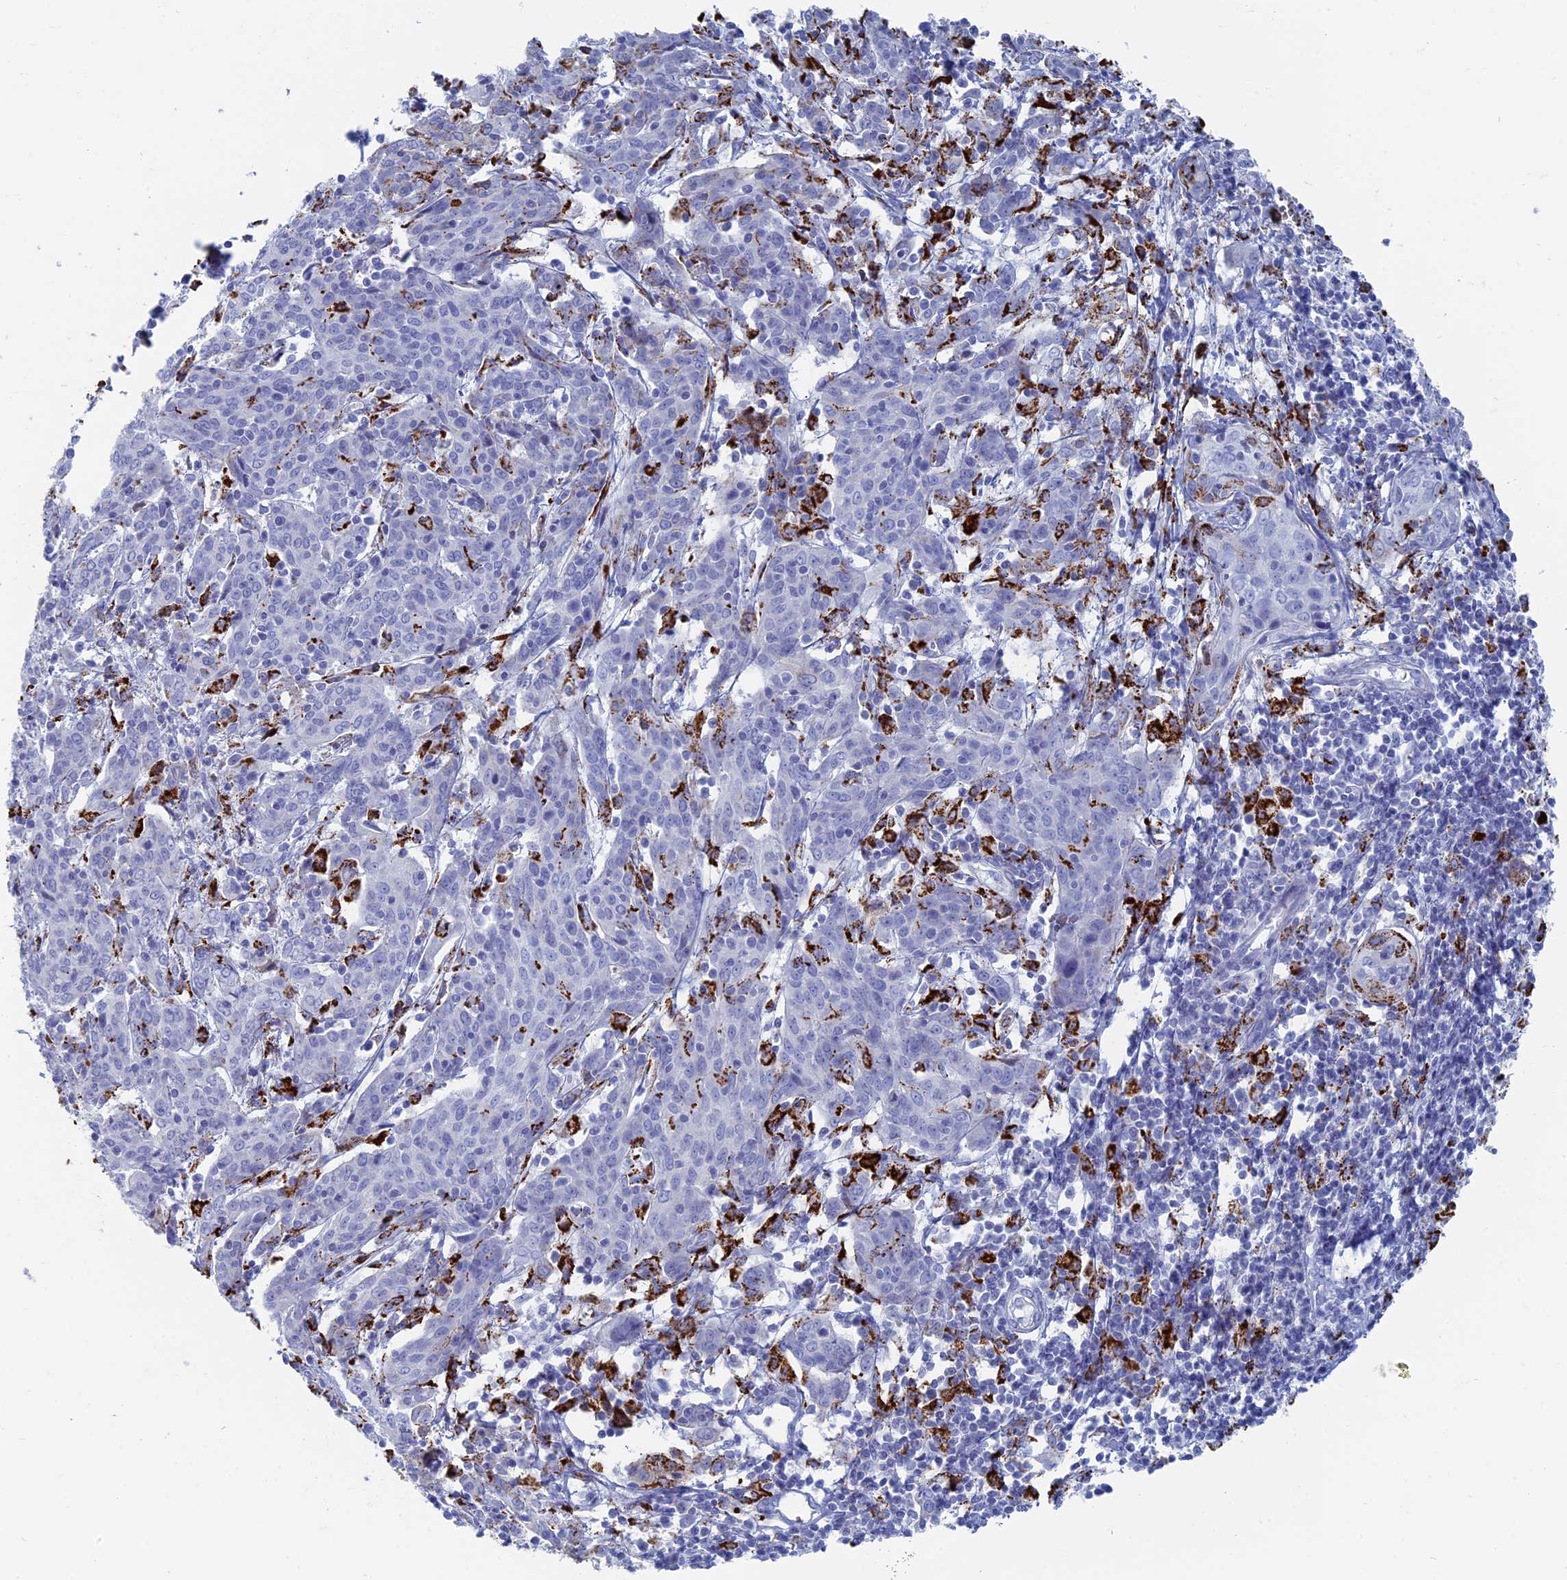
{"staining": {"intensity": "negative", "quantity": "none", "location": "none"}, "tissue": "cervical cancer", "cell_type": "Tumor cells", "image_type": "cancer", "snomed": [{"axis": "morphology", "description": "Squamous cell carcinoma, NOS"}, {"axis": "topography", "description": "Cervix"}], "caption": "The image demonstrates no staining of tumor cells in squamous cell carcinoma (cervical).", "gene": "ALMS1", "patient": {"sex": "female", "age": 67}}